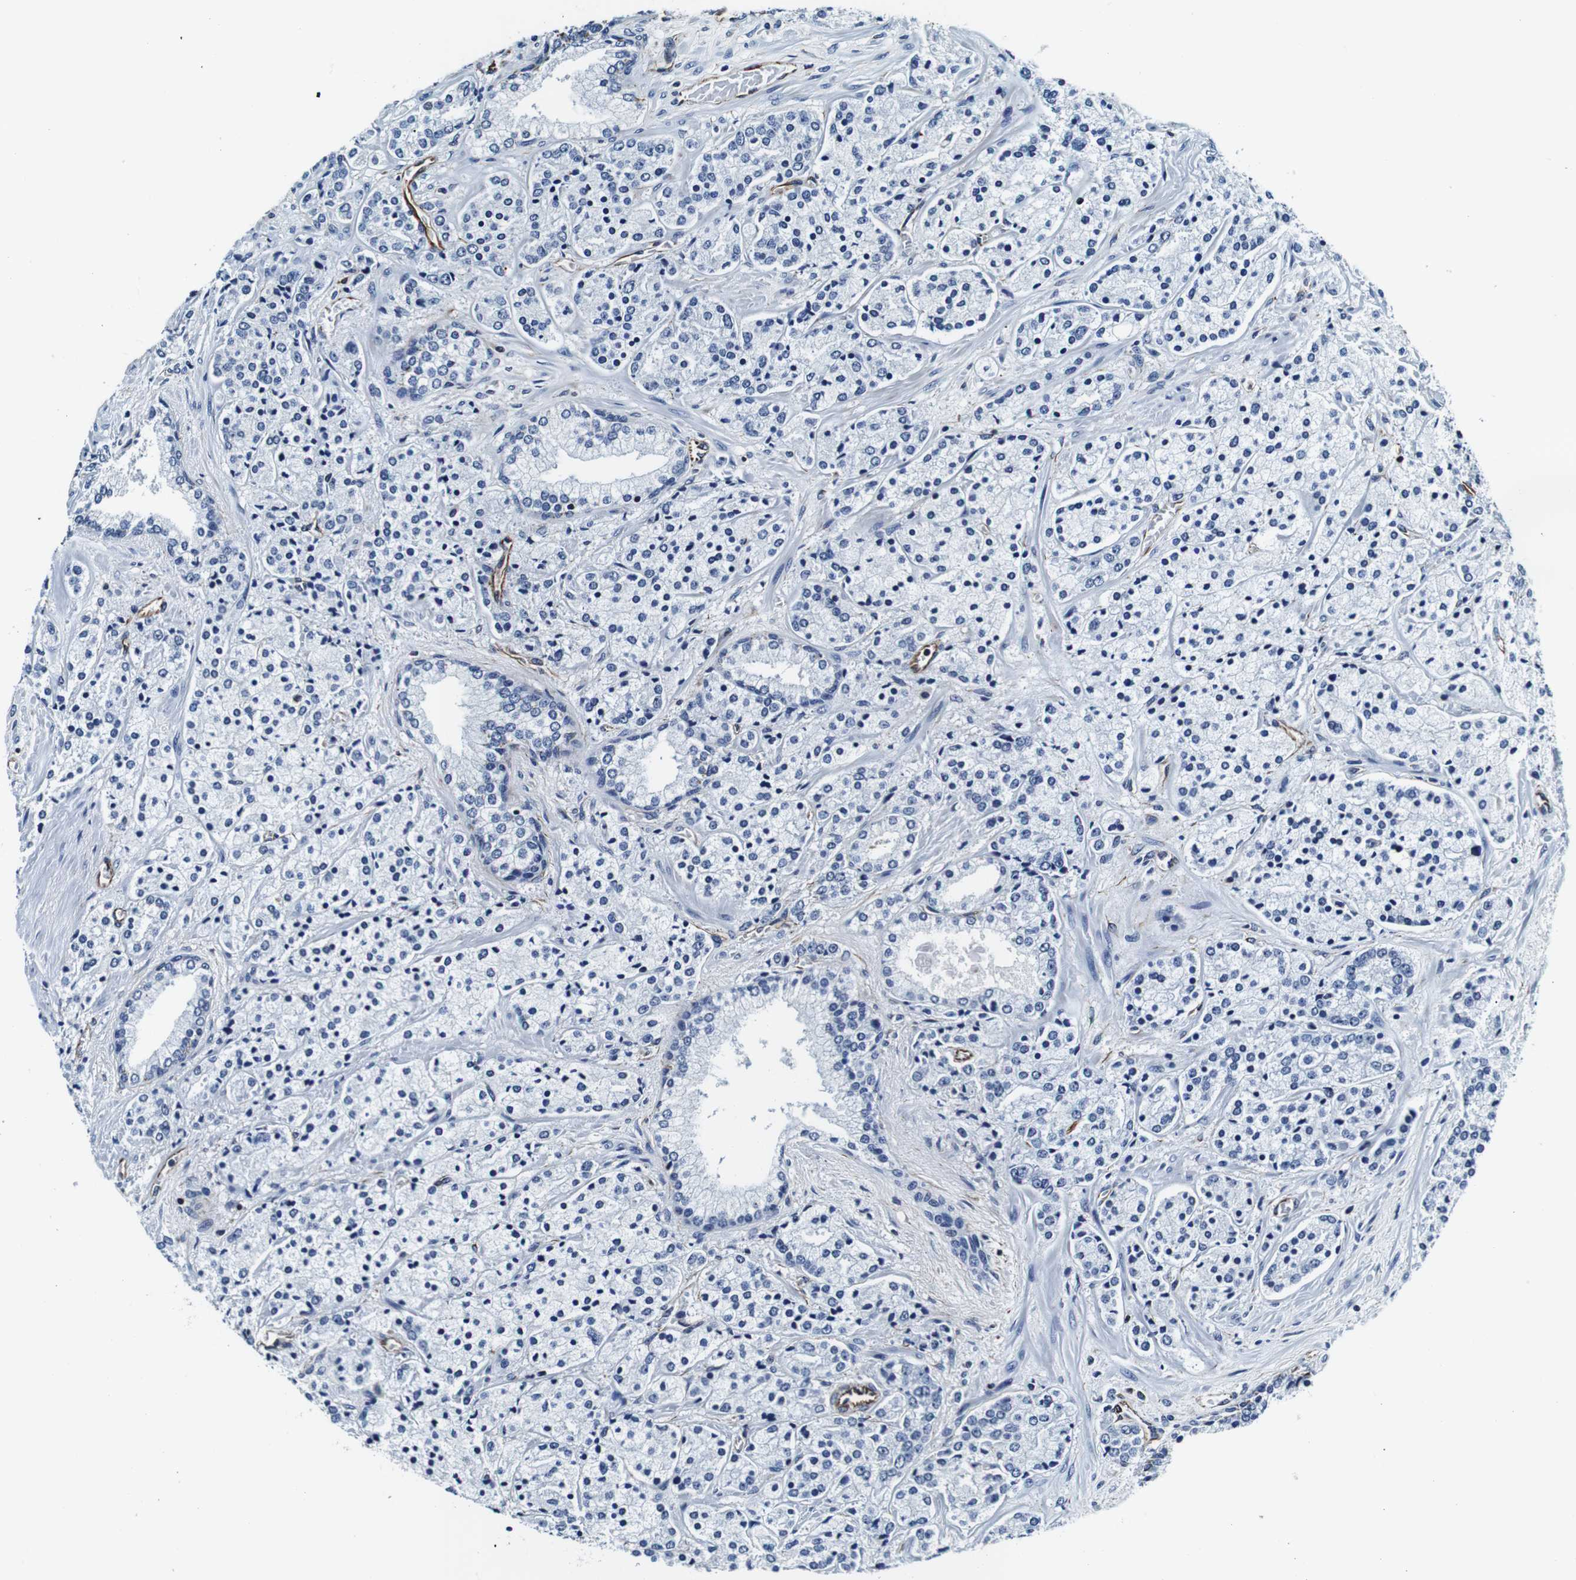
{"staining": {"intensity": "moderate", "quantity": "<25%", "location": "cytoplasmic/membranous"}, "tissue": "prostate cancer", "cell_type": "Tumor cells", "image_type": "cancer", "snomed": [{"axis": "morphology", "description": "Adenocarcinoma, High grade"}, {"axis": "topography", "description": "Prostate"}], "caption": "A photomicrograph showing moderate cytoplasmic/membranous staining in approximately <25% of tumor cells in prostate cancer, as visualized by brown immunohistochemical staining.", "gene": "GJE1", "patient": {"sex": "male", "age": 71}}